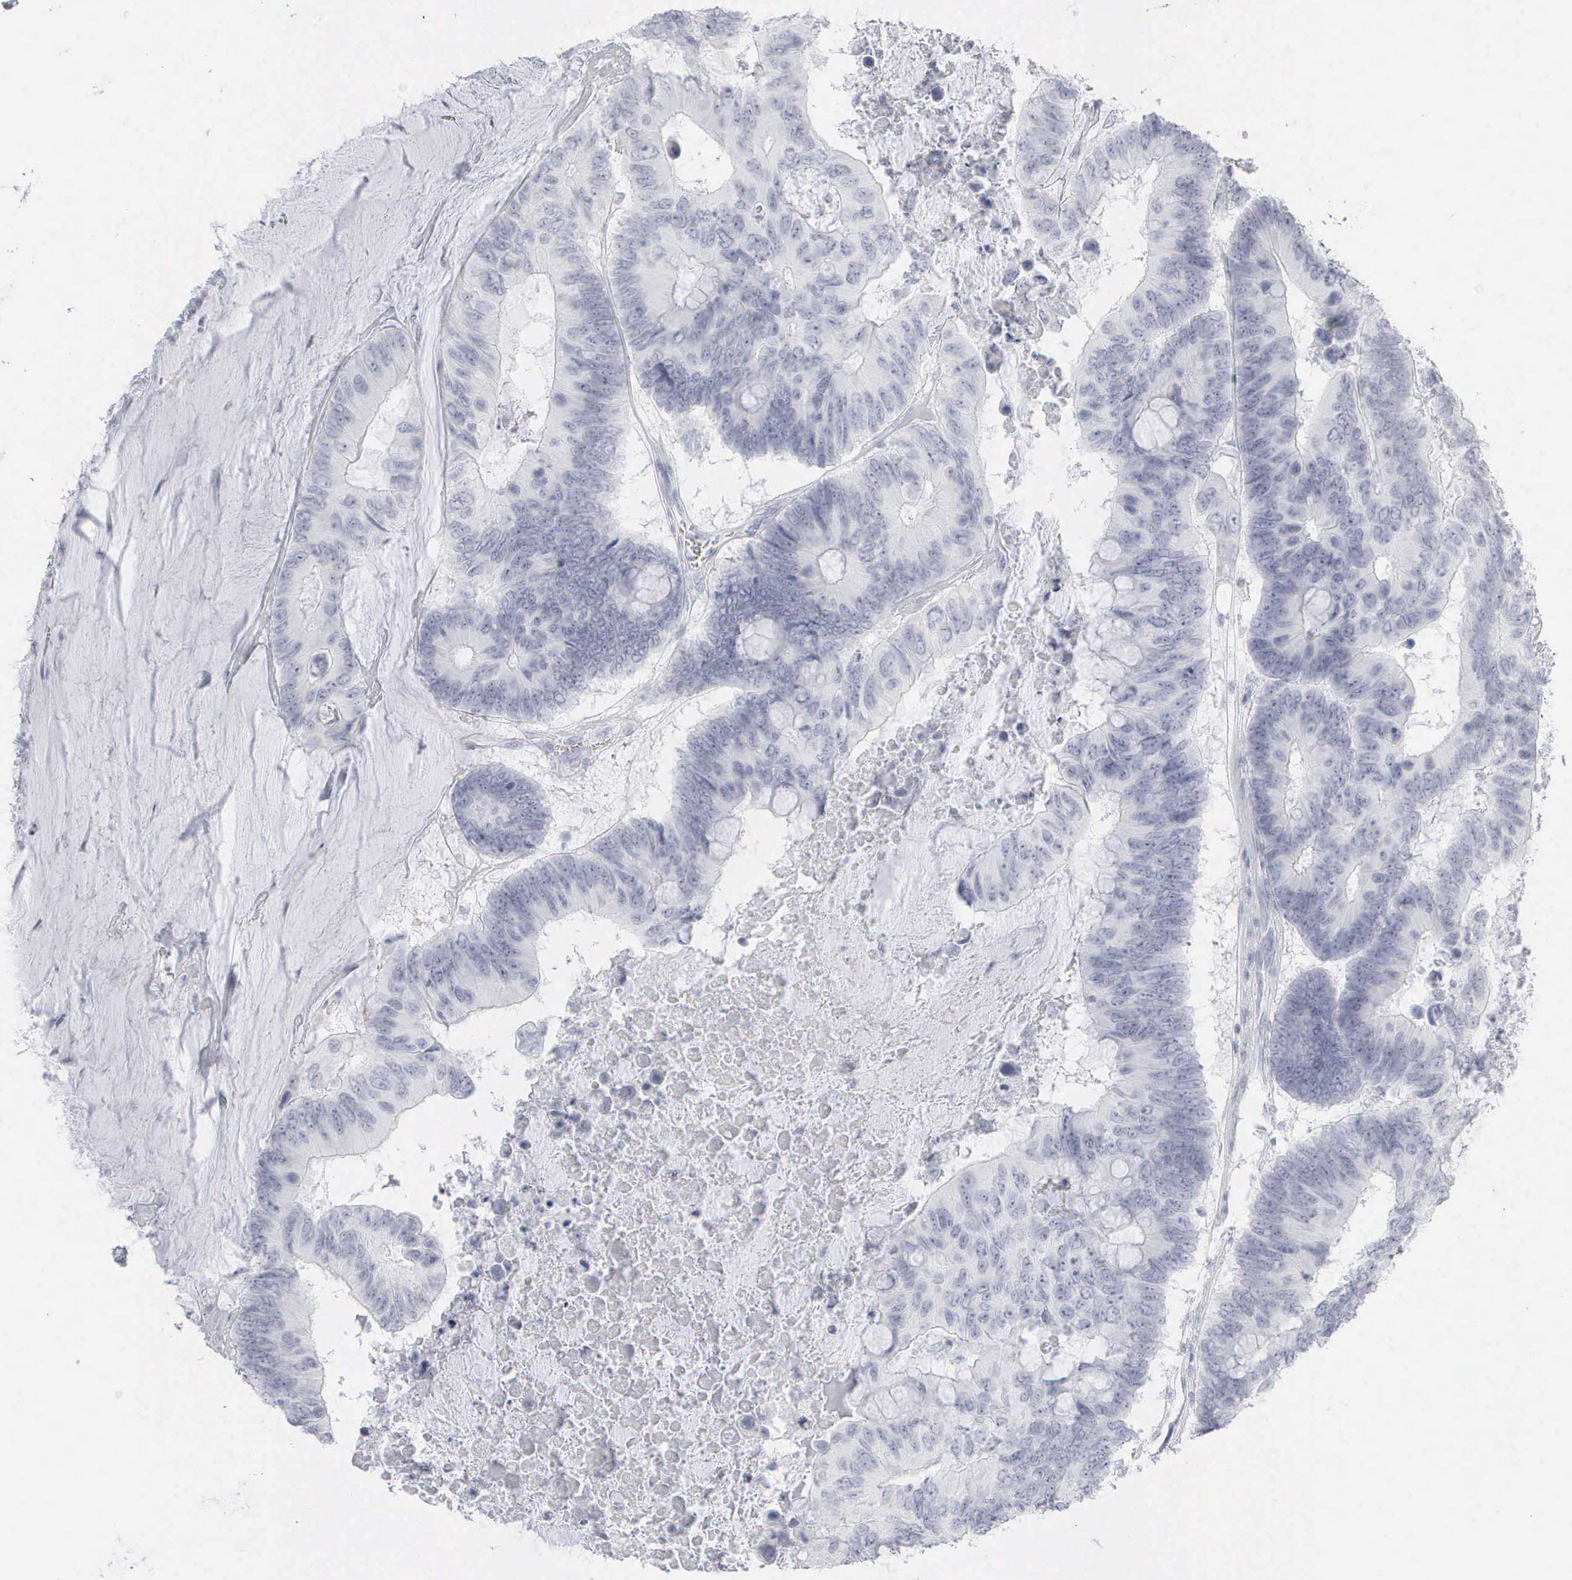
{"staining": {"intensity": "negative", "quantity": "none", "location": "none"}, "tissue": "colorectal cancer", "cell_type": "Tumor cells", "image_type": "cancer", "snomed": [{"axis": "morphology", "description": "Adenocarcinoma, NOS"}, {"axis": "topography", "description": "Colon"}], "caption": "High power microscopy photomicrograph of an IHC histopathology image of adenocarcinoma (colorectal), revealing no significant expression in tumor cells. Brightfield microscopy of immunohistochemistry stained with DAB (3,3'-diaminobenzidine) (brown) and hematoxylin (blue), captured at high magnification.", "gene": "KRT14", "patient": {"sex": "male", "age": 65}}